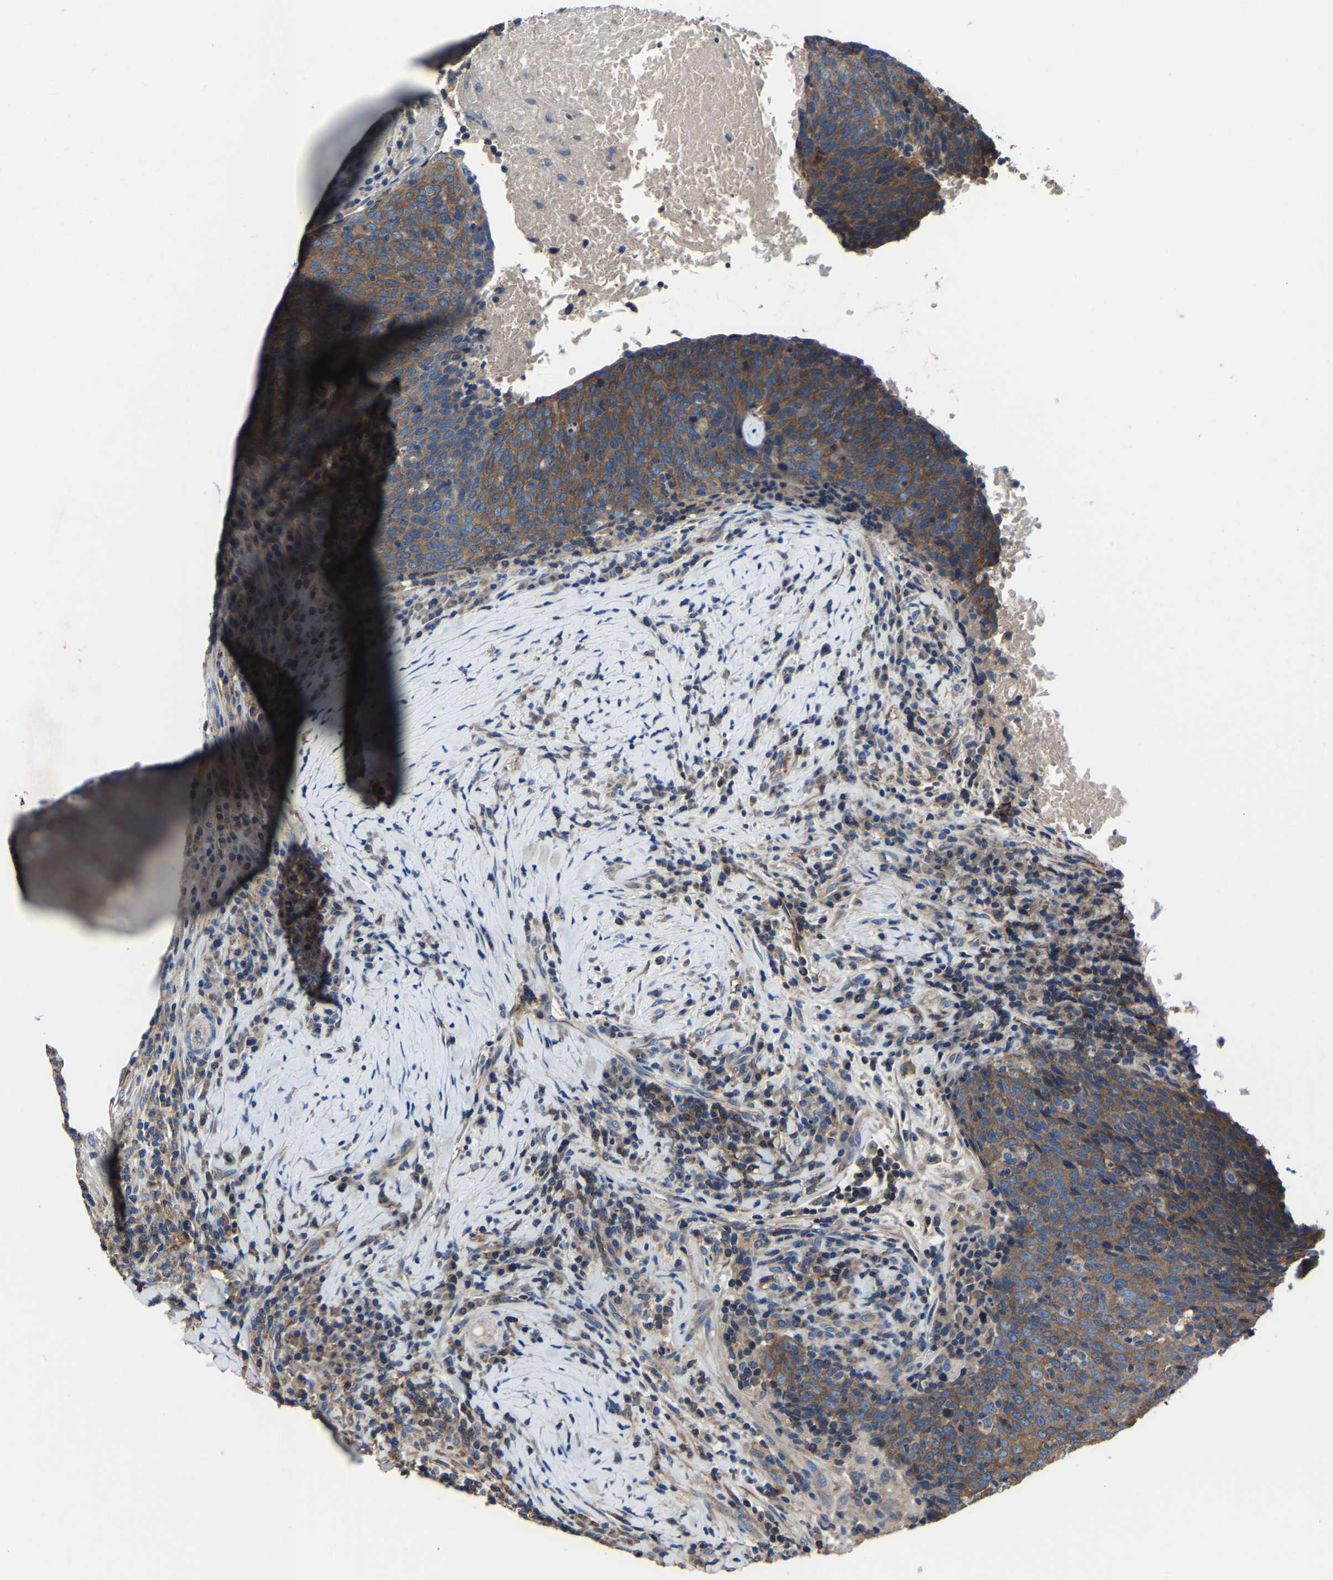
{"staining": {"intensity": "moderate", "quantity": ">75%", "location": "cytoplasmic/membranous"}, "tissue": "head and neck cancer", "cell_type": "Tumor cells", "image_type": "cancer", "snomed": [{"axis": "morphology", "description": "Squamous cell carcinoma, NOS"}, {"axis": "morphology", "description": "Squamous cell carcinoma, metastatic, NOS"}, {"axis": "topography", "description": "Lymph node"}, {"axis": "topography", "description": "Head-Neck"}], "caption": "An immunohistochemistry image of neoplastic tissue is shown. Protein staining in brown shows moderate cytoplasmic/membranous positivity in head and neck squamous cell carcinoma within tumor cells.", "gene": "KIAA1958", "patient": {"sex": "male", "age": 62}}